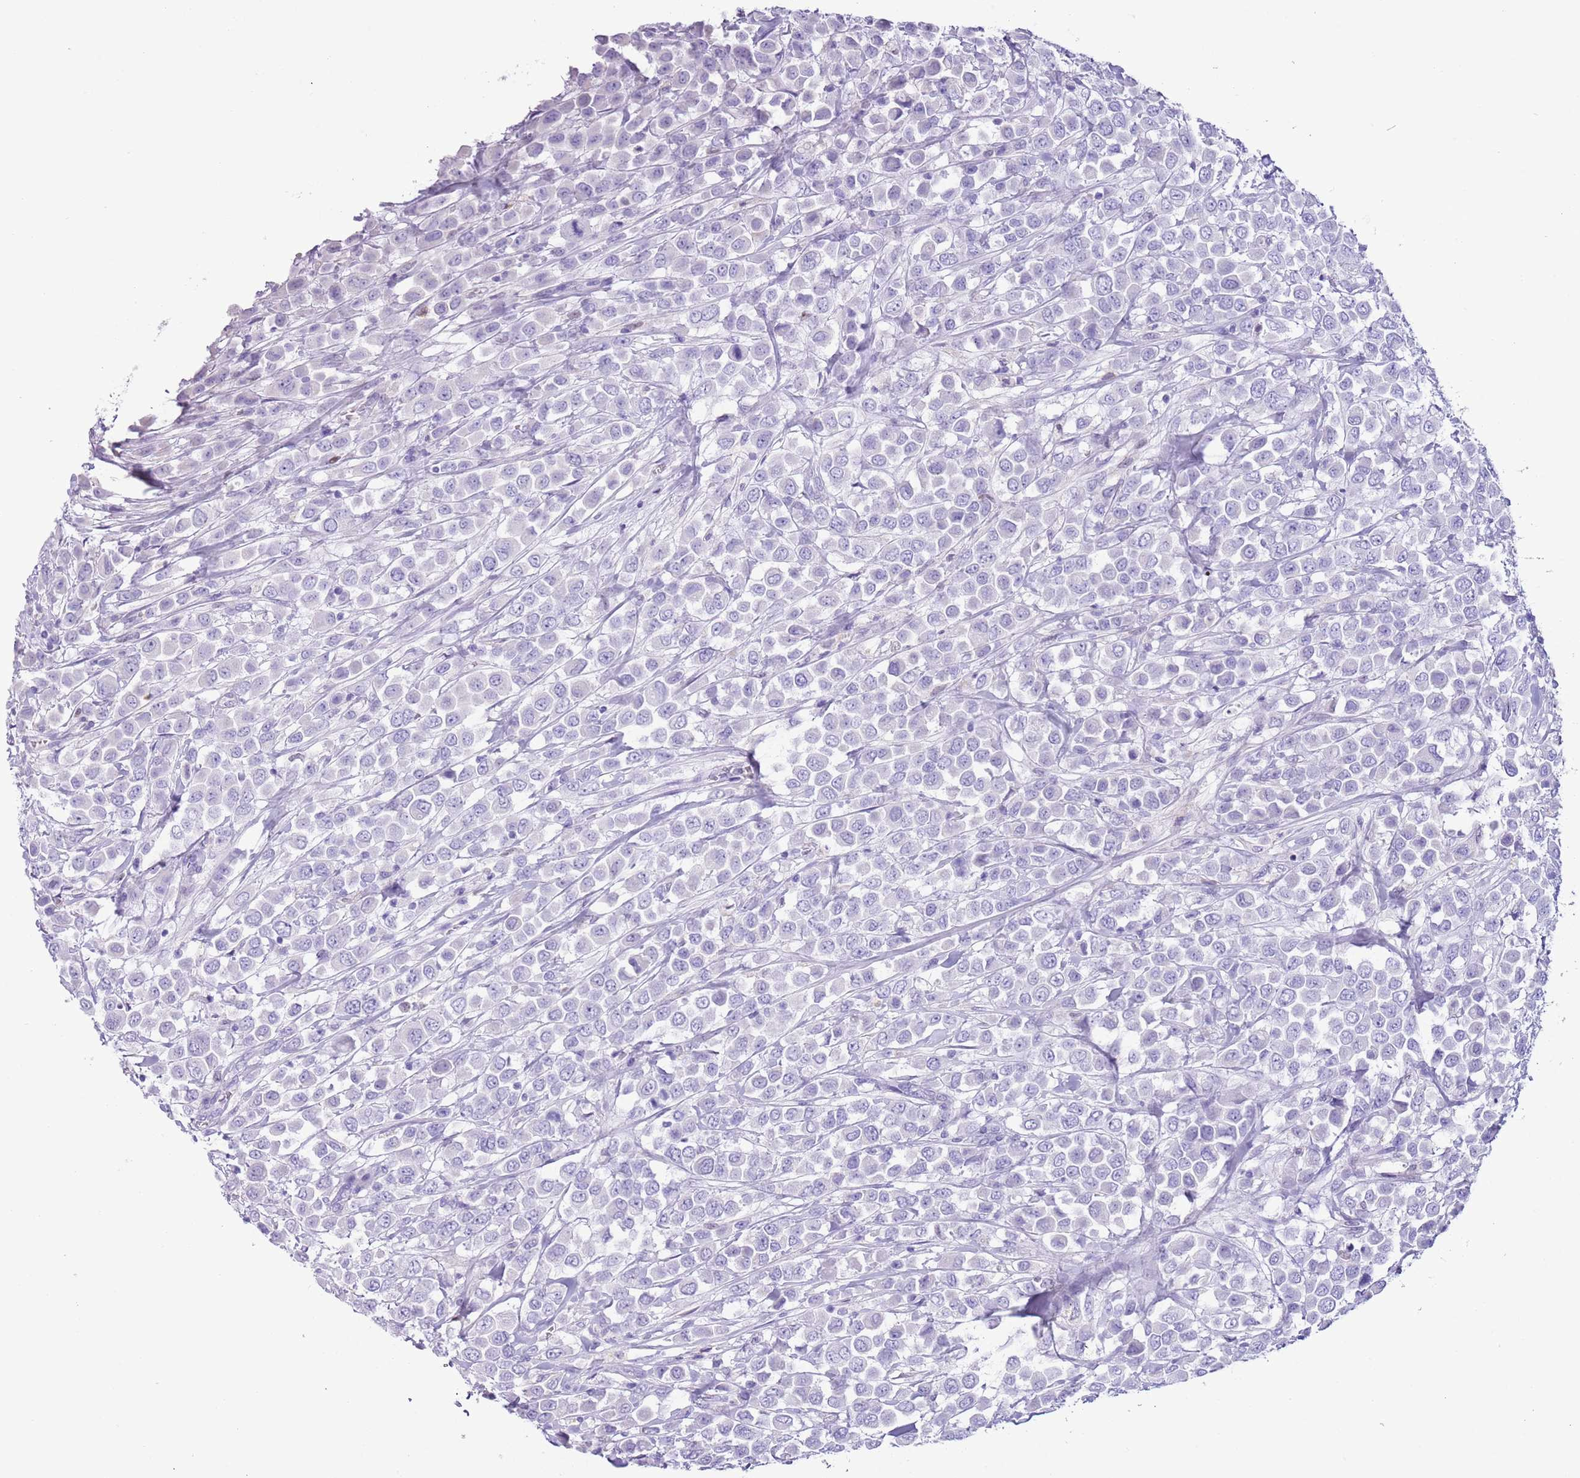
{"staining": {"intensity": "negative", "quantity": "none", "location": "none"}, "tissue": "breast cancer", "cell_type": "Tumor cells", "image_type": "cancer", "snomed": [{"axis": "morphology", "description": "Duct carcinoma"}, {"axis": "topography", "description": "Breast"}], "caption": "Immunohistochemistry (IHC) histopathology image of neoplastic tissue: infiltrating ductal carcinoma (breast) stained with DAB (3,3'-diaminobenzidine) exhibits no significant protein staining in tumor cells.", "gene": "SLC7A14", "patient": {"sex": "female", "age": 61}}